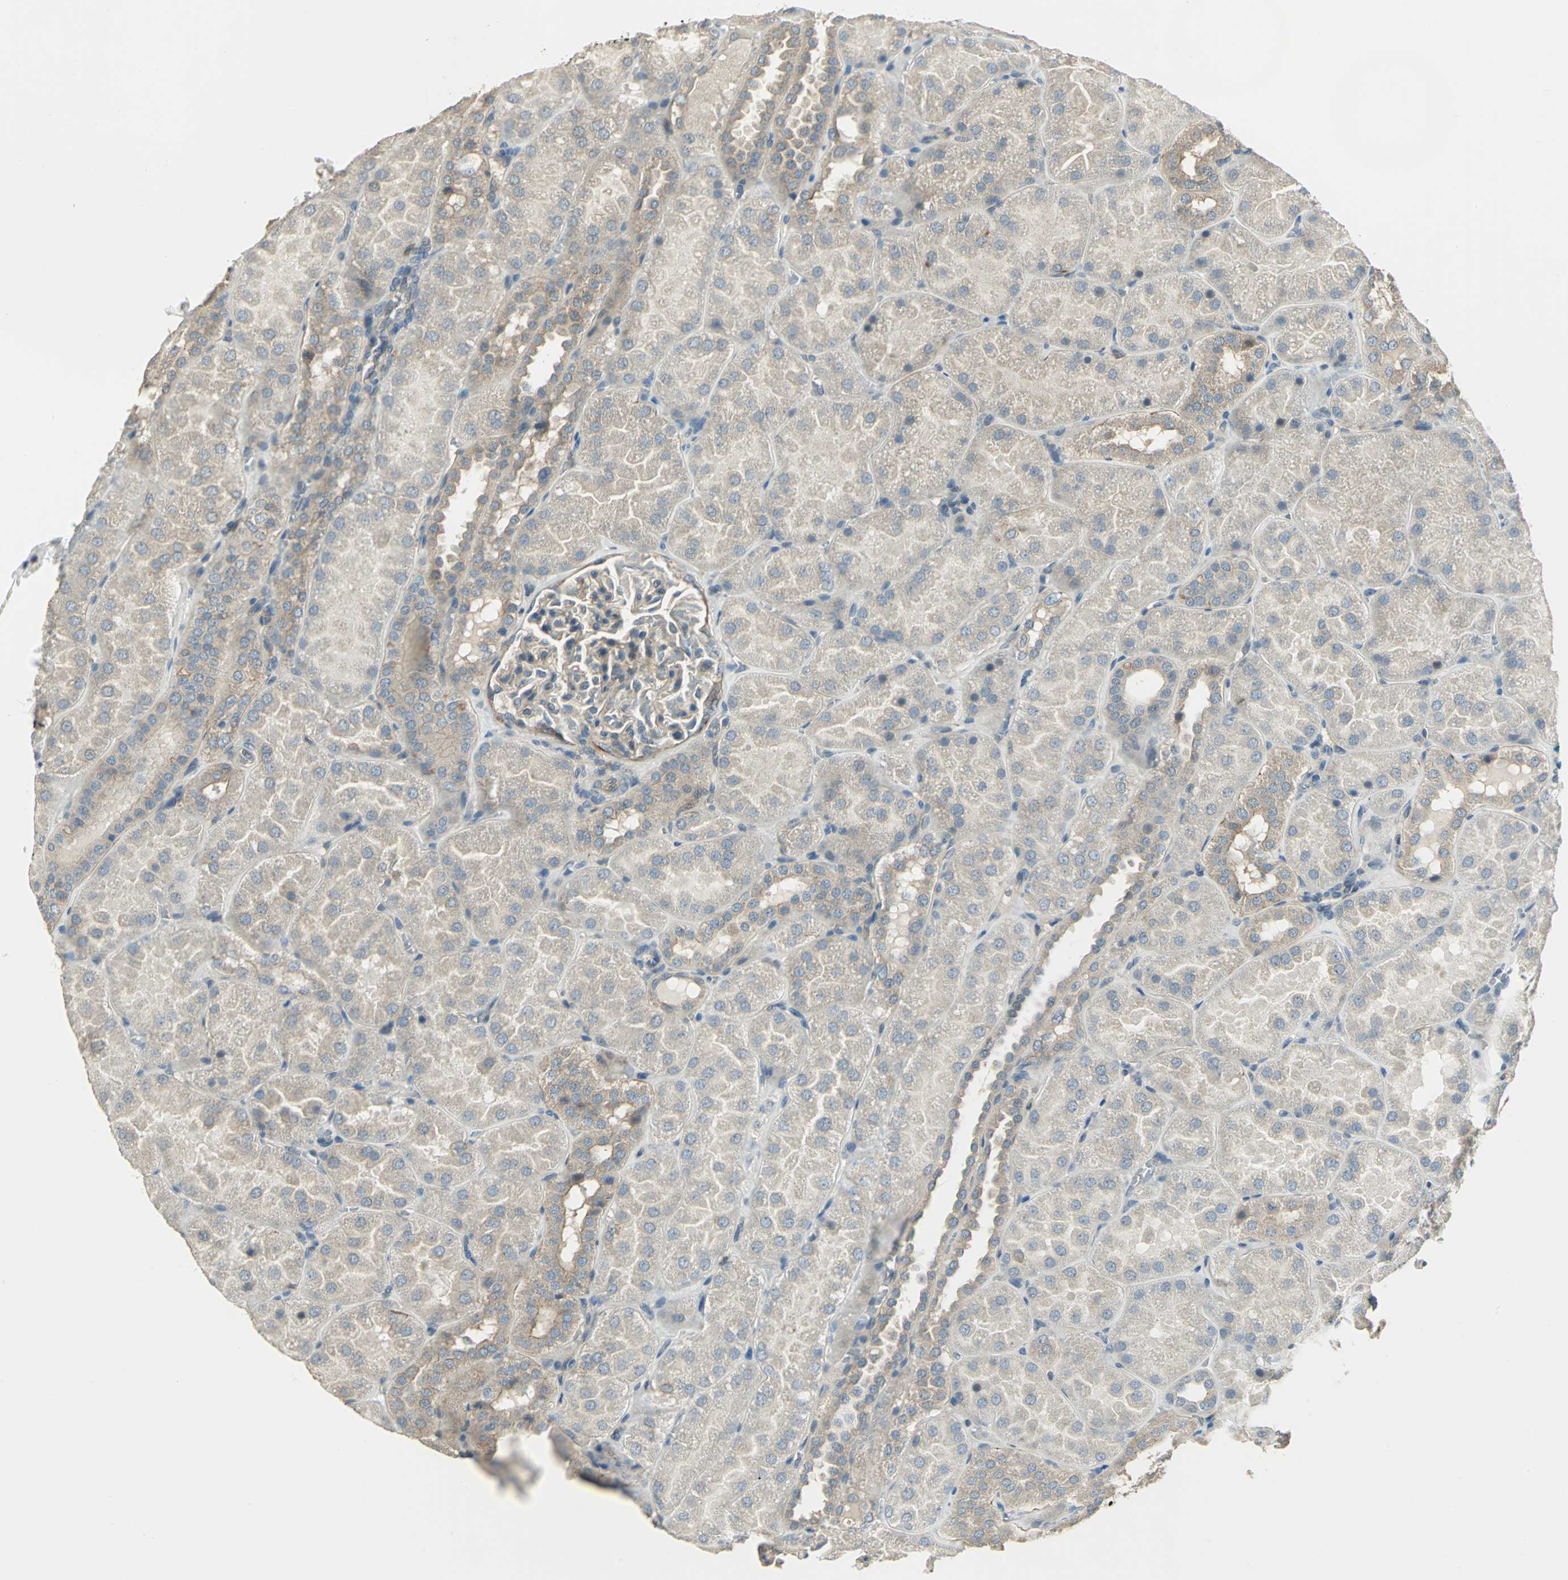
{"staining": {"intensity": "weak", "quantity": "25%-75%", "location": "cytoplasmic/membranous"}, "tissue": "kidney", "cell_type": "Cells in glomeruli", "image_type": "normal", "snomed": [{"axis": "morphology", "description": "Normal tissue, NOS"}, {"axis": "topography", "description": "Kidney"}], "caption": "High-power microscopy captured an IHC histopathology image of normal kidney, revealing weak cytoplasmic/membranous staining in about 25%-75% of cells in glomeruli.", "gene": "RAPGEF1", "patient": {"sex": "male", "age": 28}}